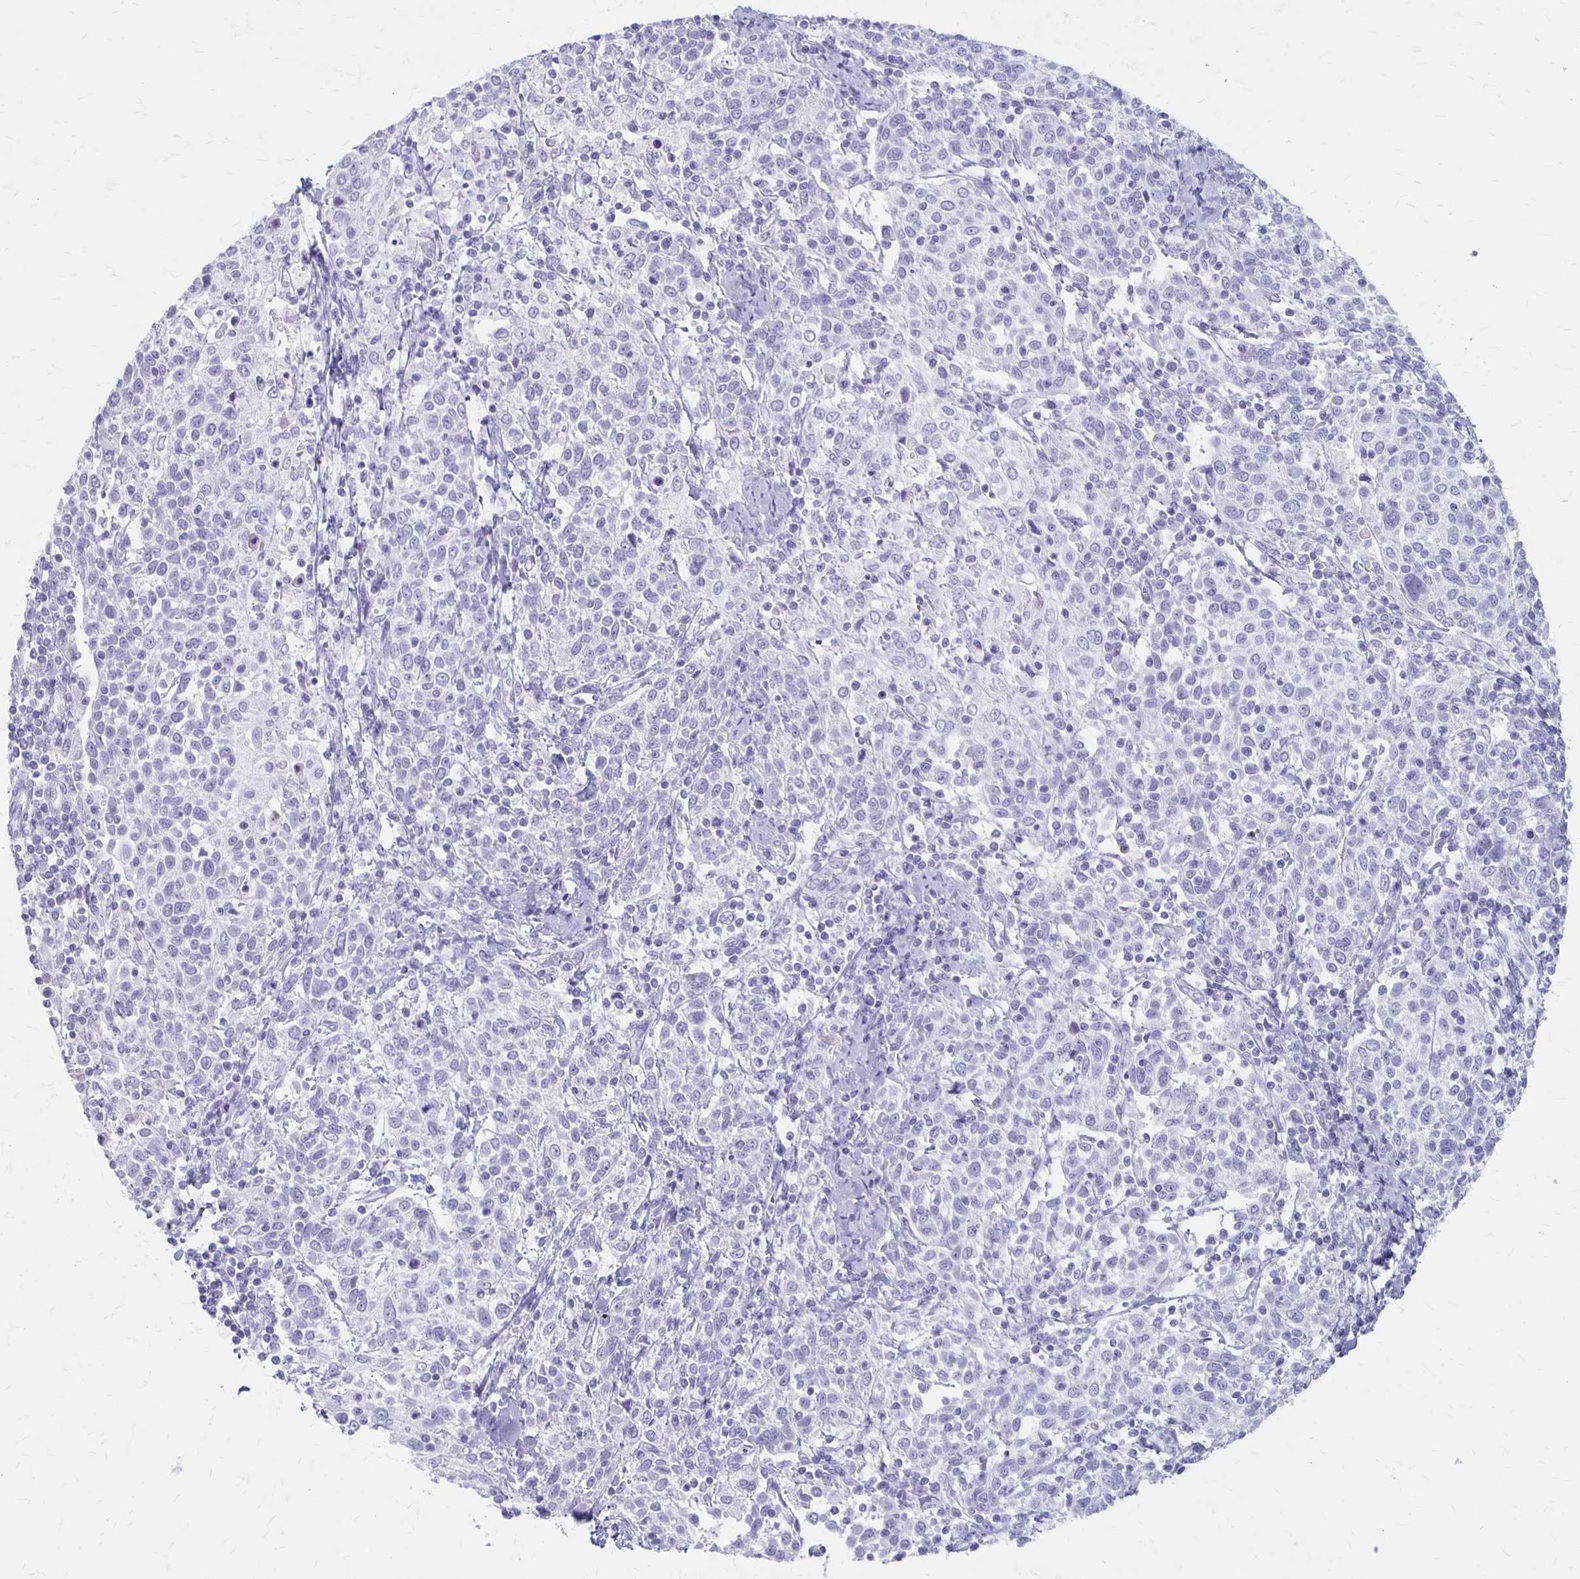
{"staining": {"intensity": "negative", "quantity": "none", "location": "none"}, "tissue": "cervical cancer", "cell_type": "Tumor cells", "image_type": "cancer", "snomed": [{"axis": "morphology", "description": "Squamous cell carcinoma, NOS"}, {"axis": "topography", "description": "Cervix"}], "caption": "DAB immunohistochemical staining of human cervical cancer exhibits no significant staining in tumor cells.", "gene": "MAGEC2", "patient": {"sex": "female", "age": 61}}